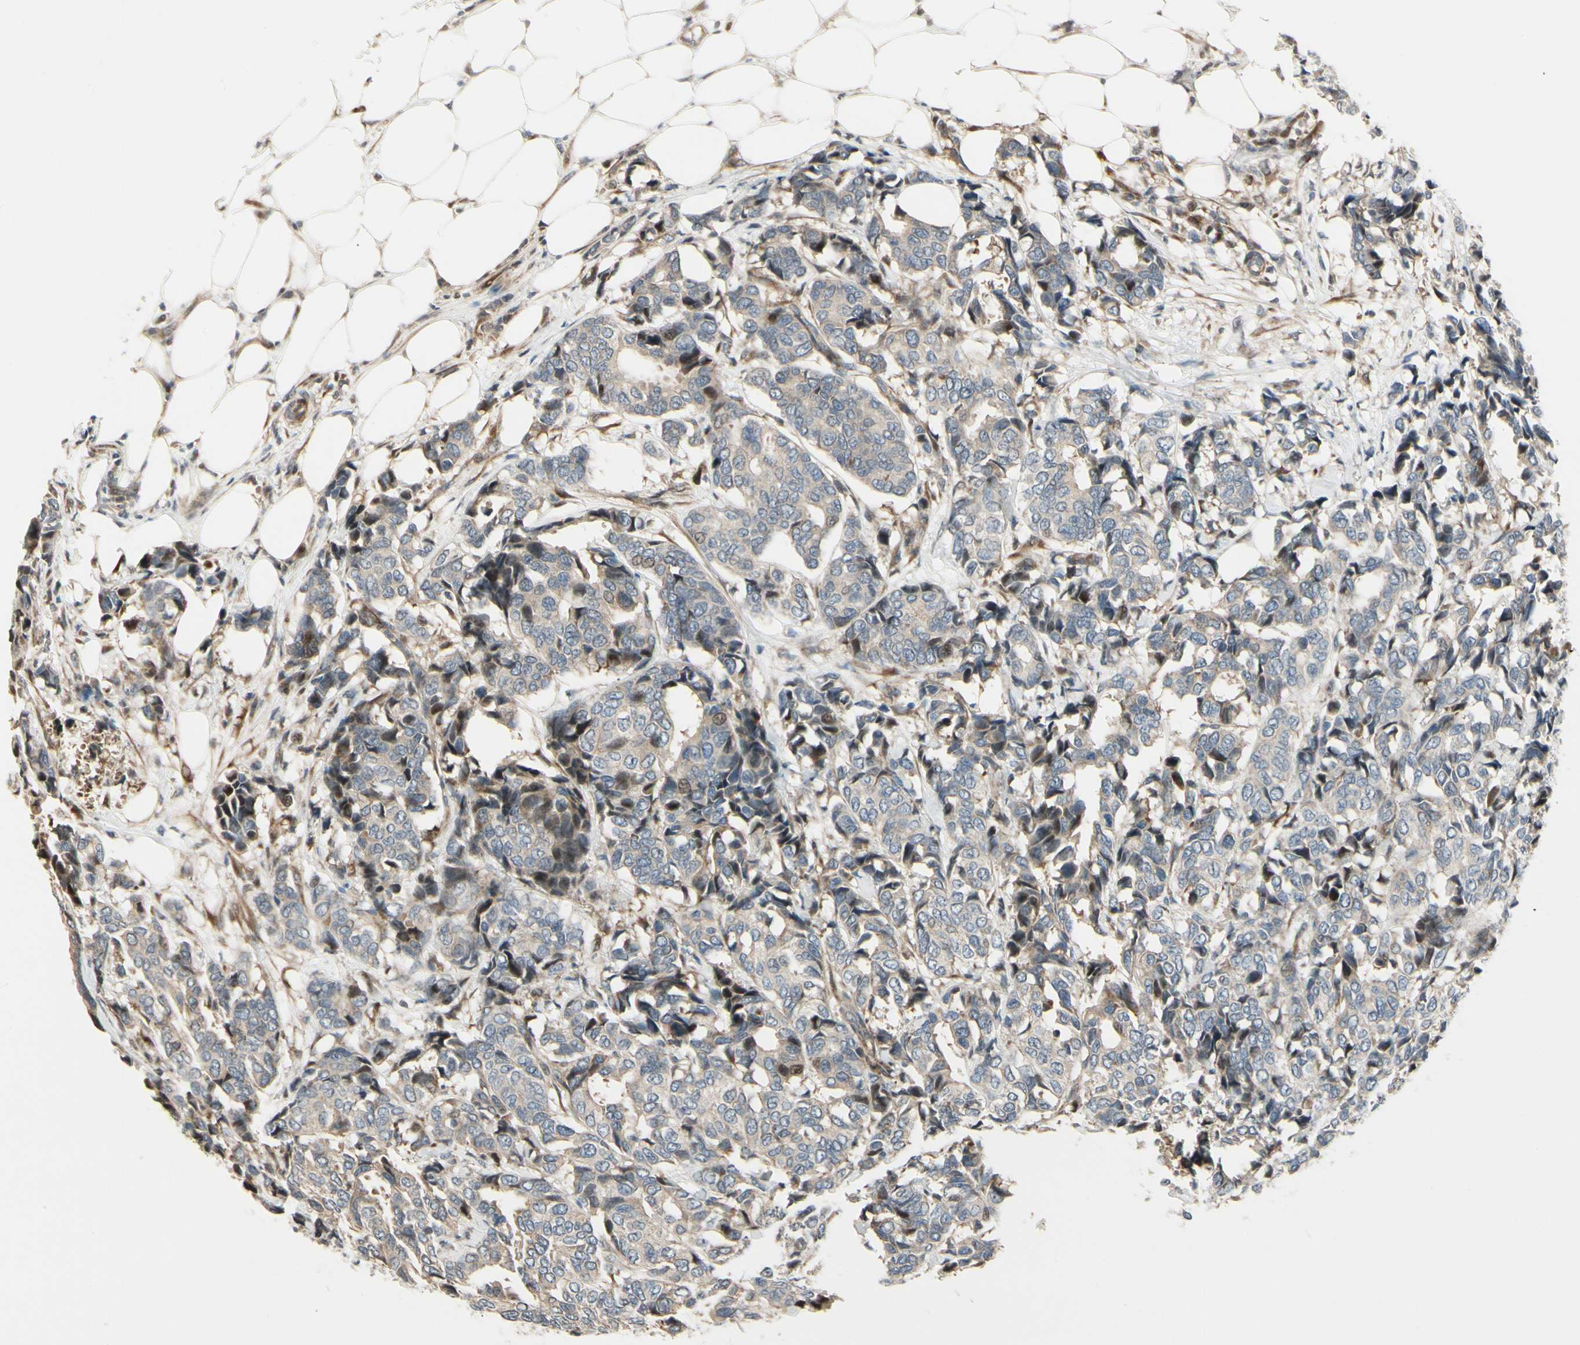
{"staining": {"intensity": "weak", "quantity": ">75%", "location": "cytoplasmic/membranous"}, "tissue": "breast cancer", "cell_type": "Tumor cells", "image_type": "cancer", "snomed": [{"axis": "morphology", "description": "Duct carcinoma"}, {"axis": "topography", "description": "Breast"}], "caption": "Immunohistochemistry of breast intraductal carcinoma reveals low levels of weak cytoplasmic/membranous positivity in about >75% of tumor cells.", "gene": "P4HA3", "patient": {"sex": "female", "age": 87}}